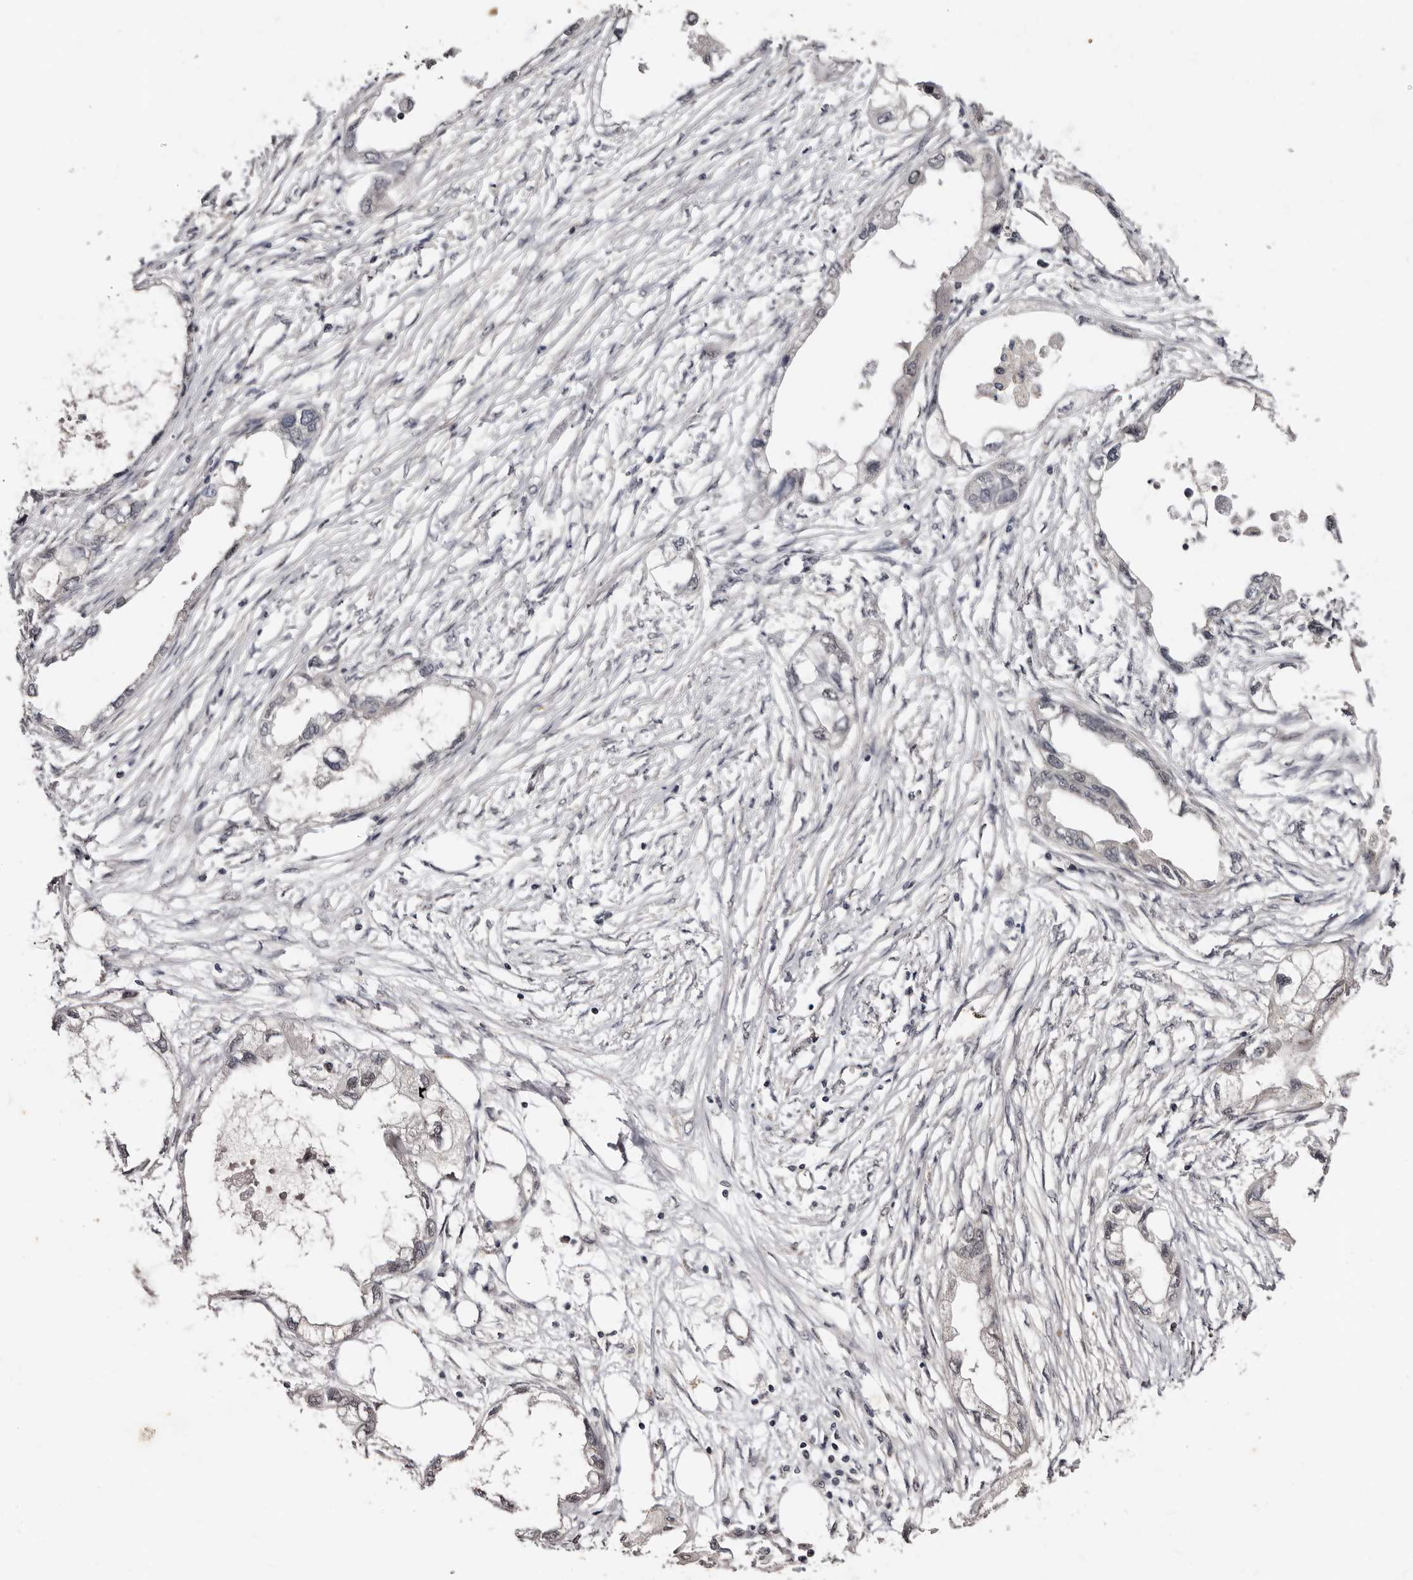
{"staining": {"intensity": "negative", "quantity": "none", "location": "none"}, "tissue": "endometrial cancer", "cell_type": "Tumor cells", "image_type": "cancer", "snomed": [{"axis": "morphology", "description": "Adenocarcinoma, NOS"}, {"axis": "morphology", "description": "Adenocarcinoma, metastatic, NOS"}, {"axis": "topography", "description": "Adipose tissue"}, {"axis": "topography", "description": "Endometrium"}], "caption": "High magnification brightfield microscopy of endometrial metastatic adenocarcinoma stained with DAB (brown) and counterstained with hematoxylin (blue): tumor cells show no significant staining.", "gene": "TBC1D22B", "patient": {"sex": "female", "age": 67}}